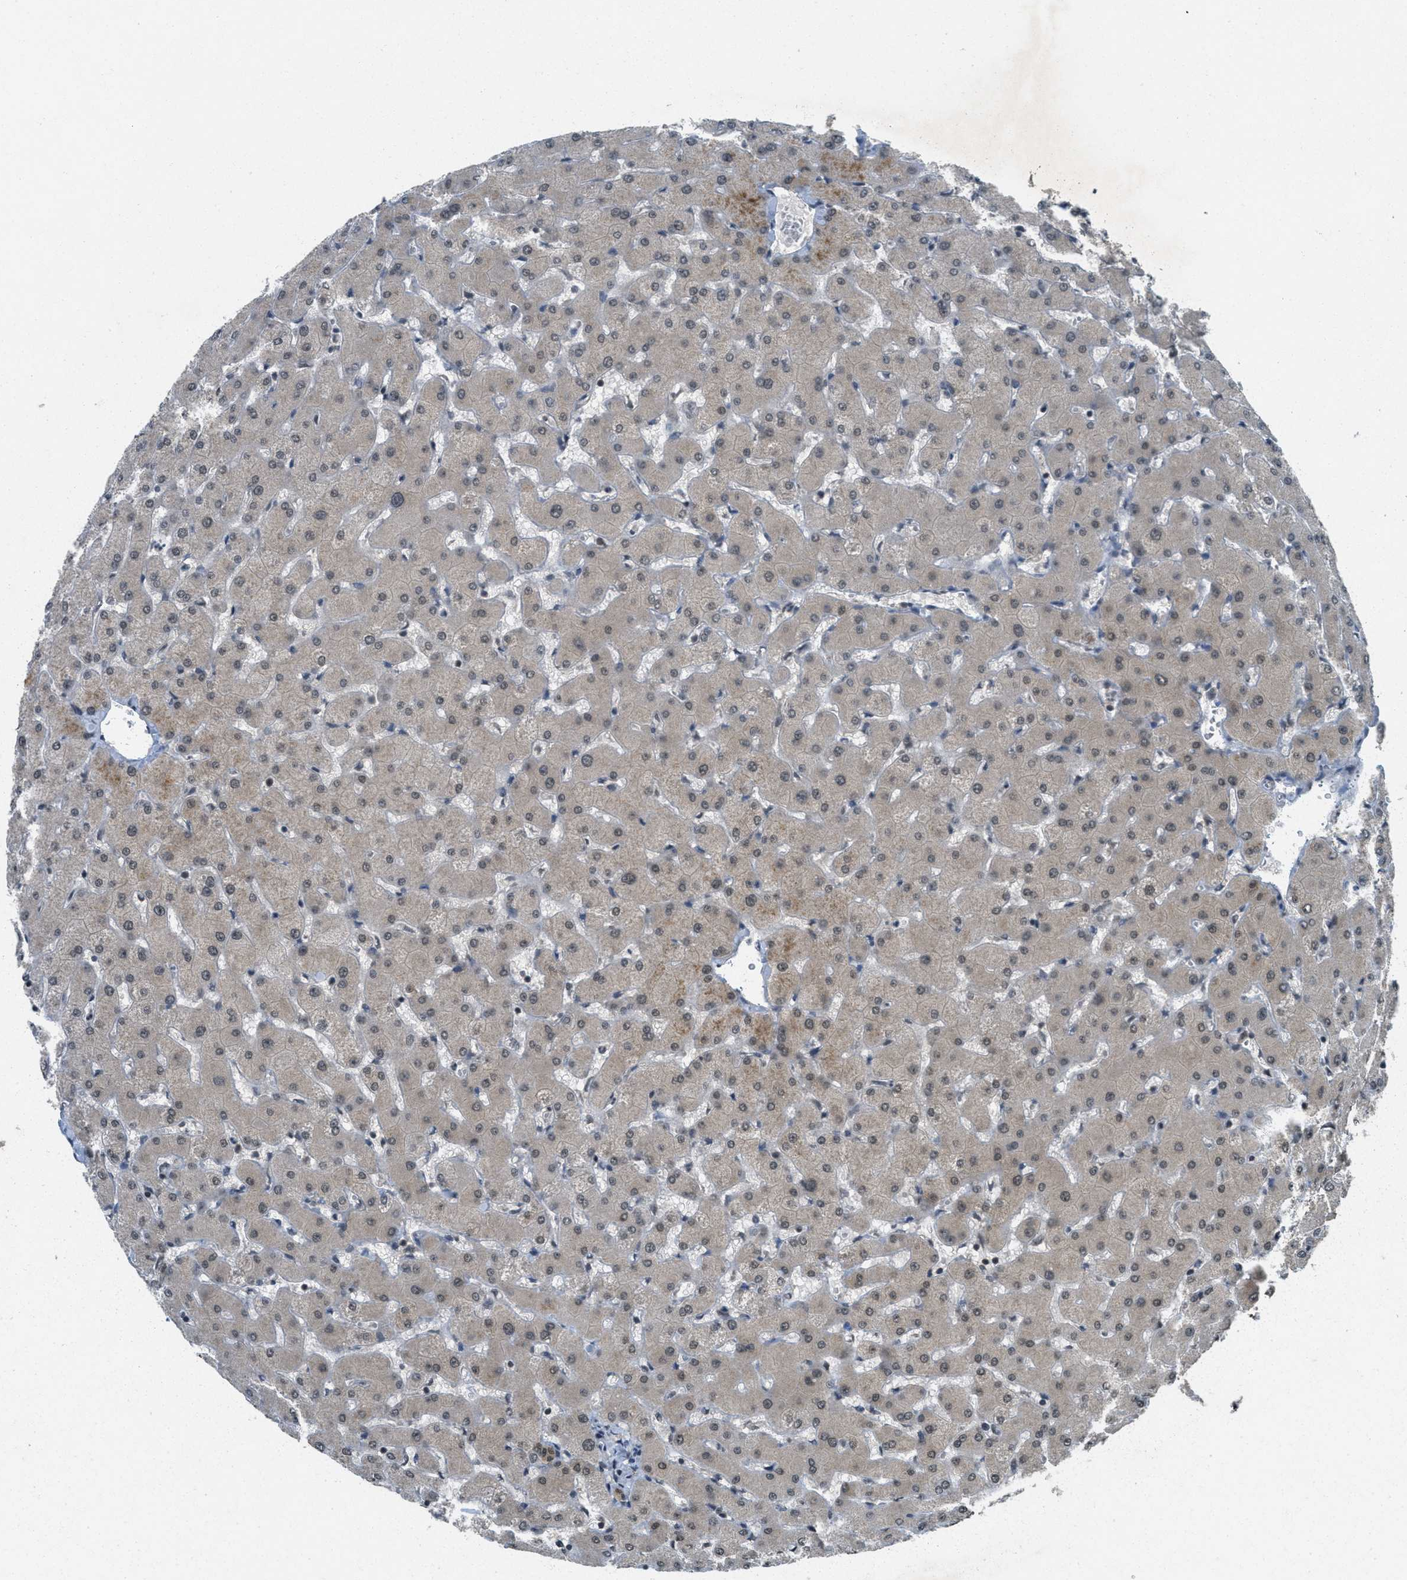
{"staining": {"intensity": "weak", "quantity": ">75%", "location": "nuclear"}, "tissue": "liver", "cell_type": "Cholangiocytes", "image_type": "normal", "snomed": [{"axis": "morphology", "description": "Normal tissue, NOS"}, {"axis": "topography", "description": "Liver"}], "caption": "Immunohistochemical staining of unremarkable liver exhibits low levels of weak nuclear positivity in approximately >75% of cholangiocytes.", "gene": "DNAJB1", "patient": {"sex": "female", "age": 63}}